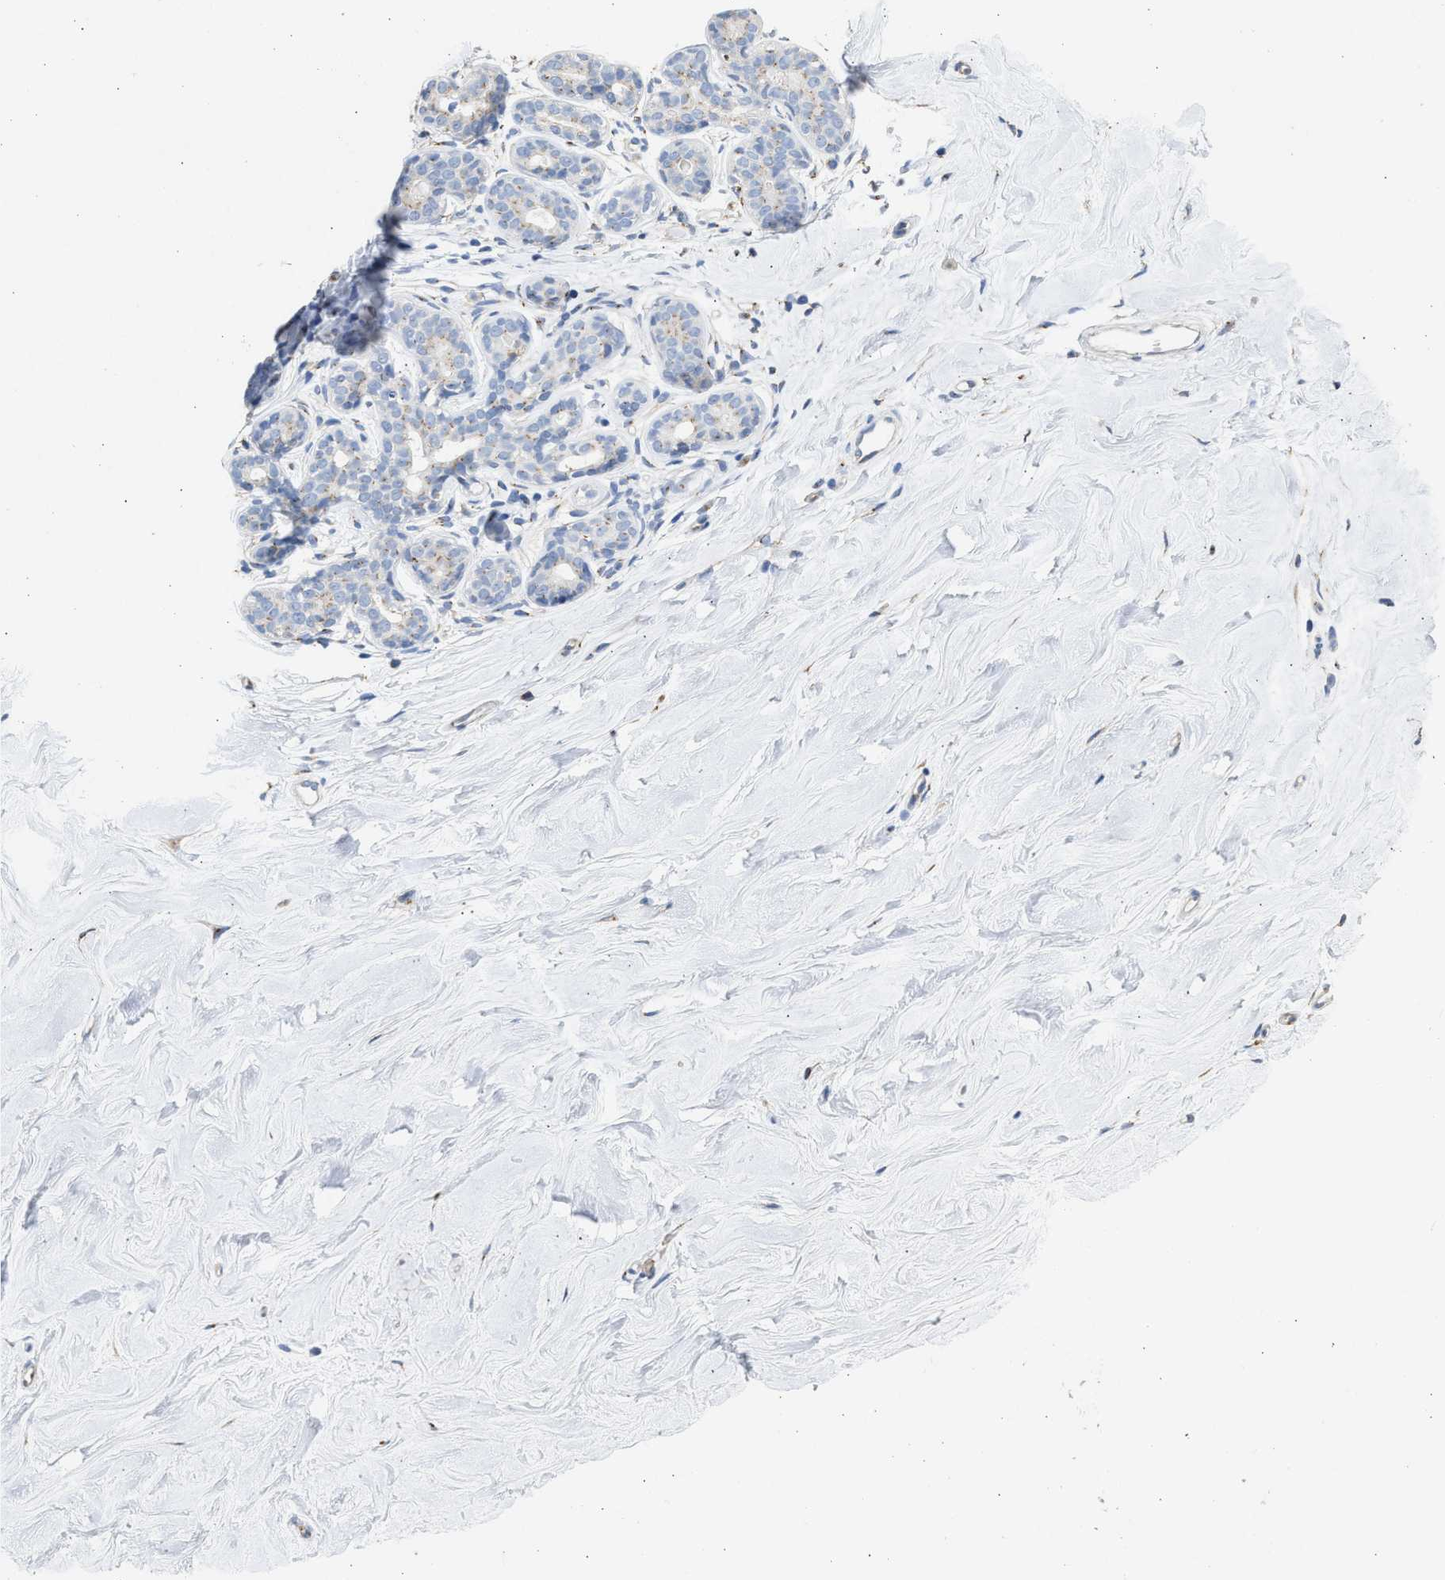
{"staining": {"intensity": "negative", "quantity": "none", "location": "none"}, "tissue": "breast", "cell_type": "Adipocytes", "image_type": "normal", "snomed": [{"axis": "morphology", "description": "Normal tissue, NOS"}, {"axis": "topography", "description": "Breast"}], "caption": "Histopathology image shows no significant protein expression in adipocytes of benign breast.", "gene": "IPO8", "patient": {"sex": "female", "age": 22}}